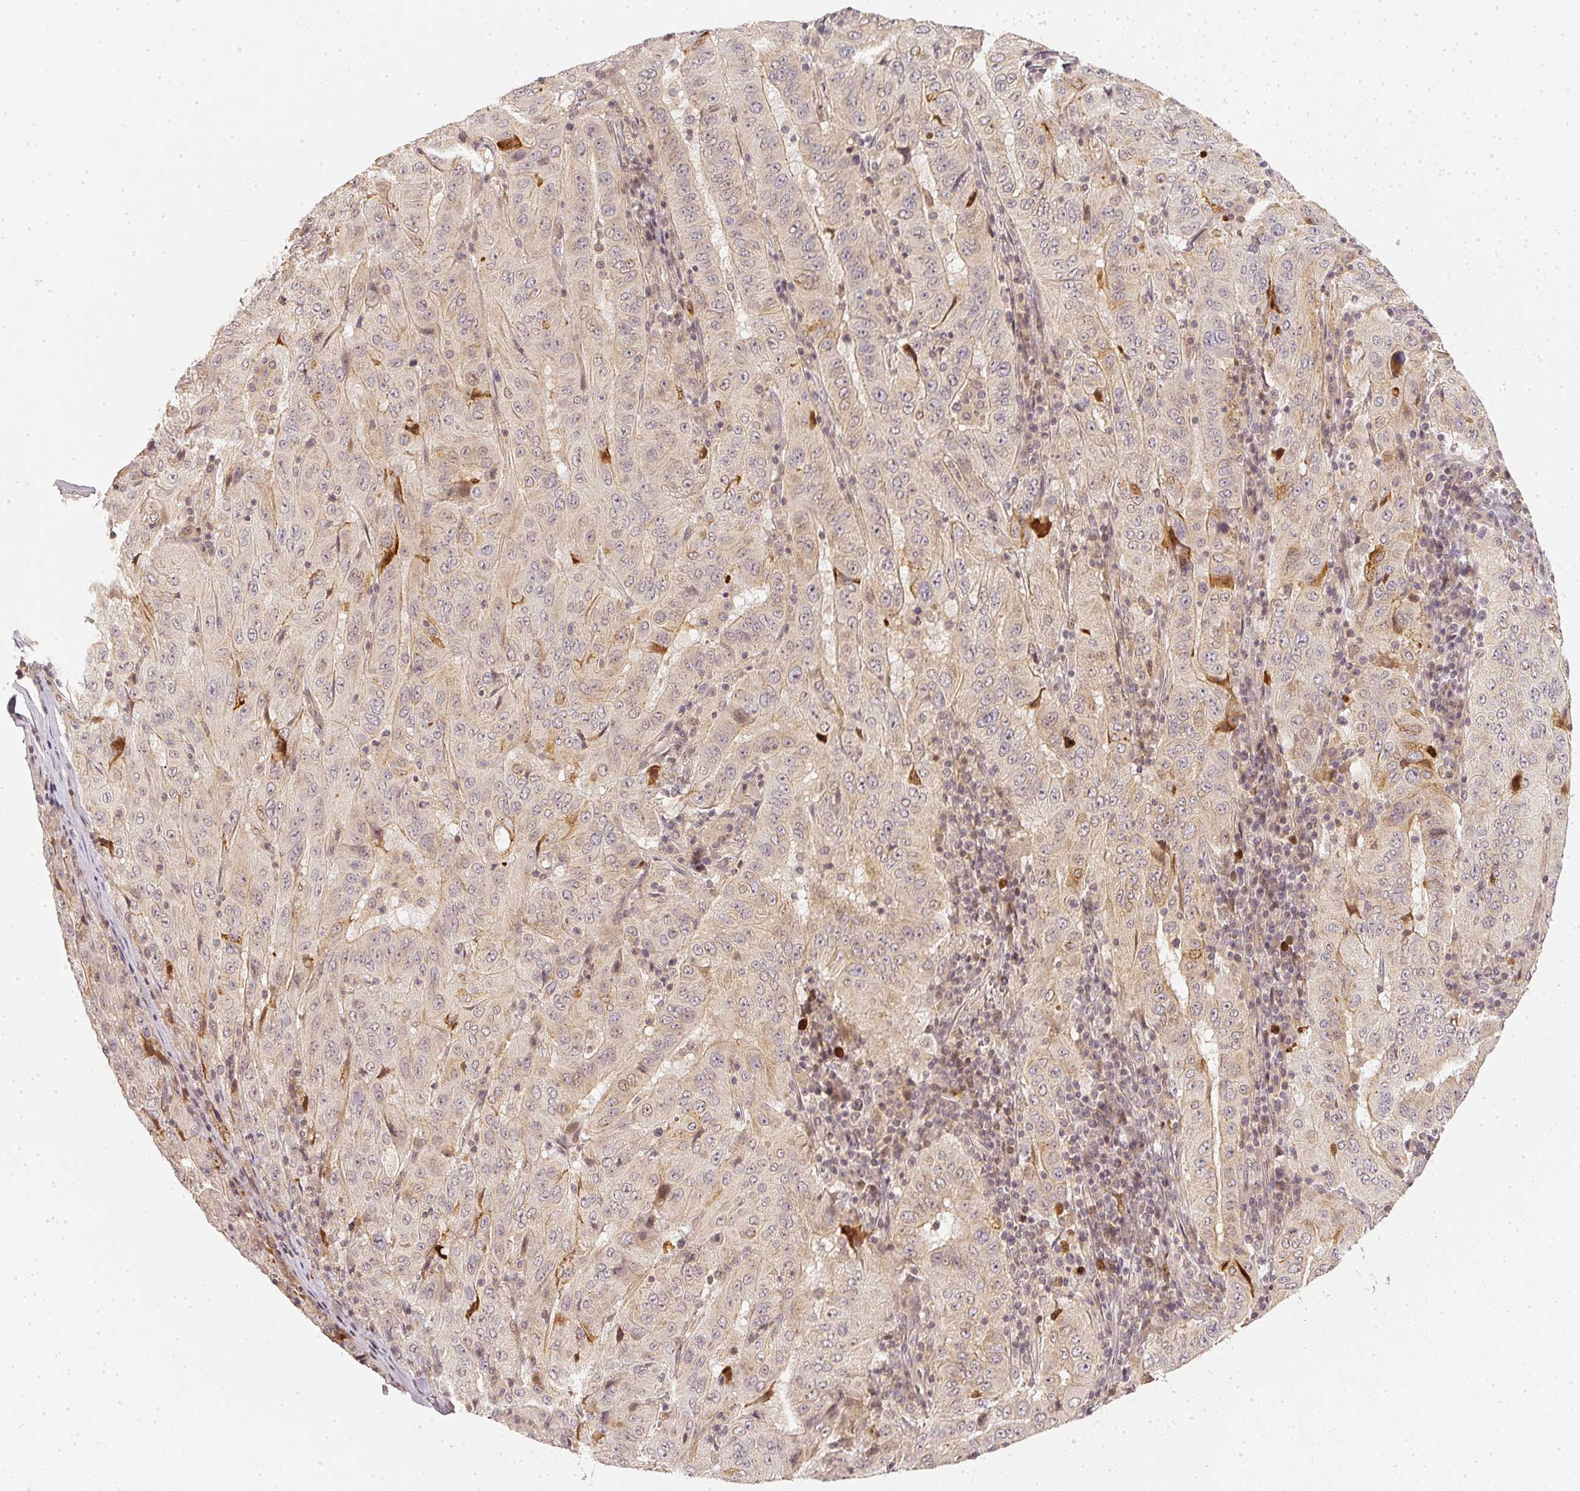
{"staining": {"intensity": "negative", "quantity": "none", "location": "none"}, "tissue": "pancreatic cancer", "cell_type": "Tumor cells", "image_type": "cancer", "snomed": [{"axis": "morphology", "description": "Adenocarcinoma, NOS"}, {"axis": "topography", "description": "Pancreas"}], "caption": "Photomicrograph shows no protein staining in tumor cells of pancreatic adenocarcinoma tissue.", "gene": "SERPINE1", "patient": {"sex": "male", "age": 63}}